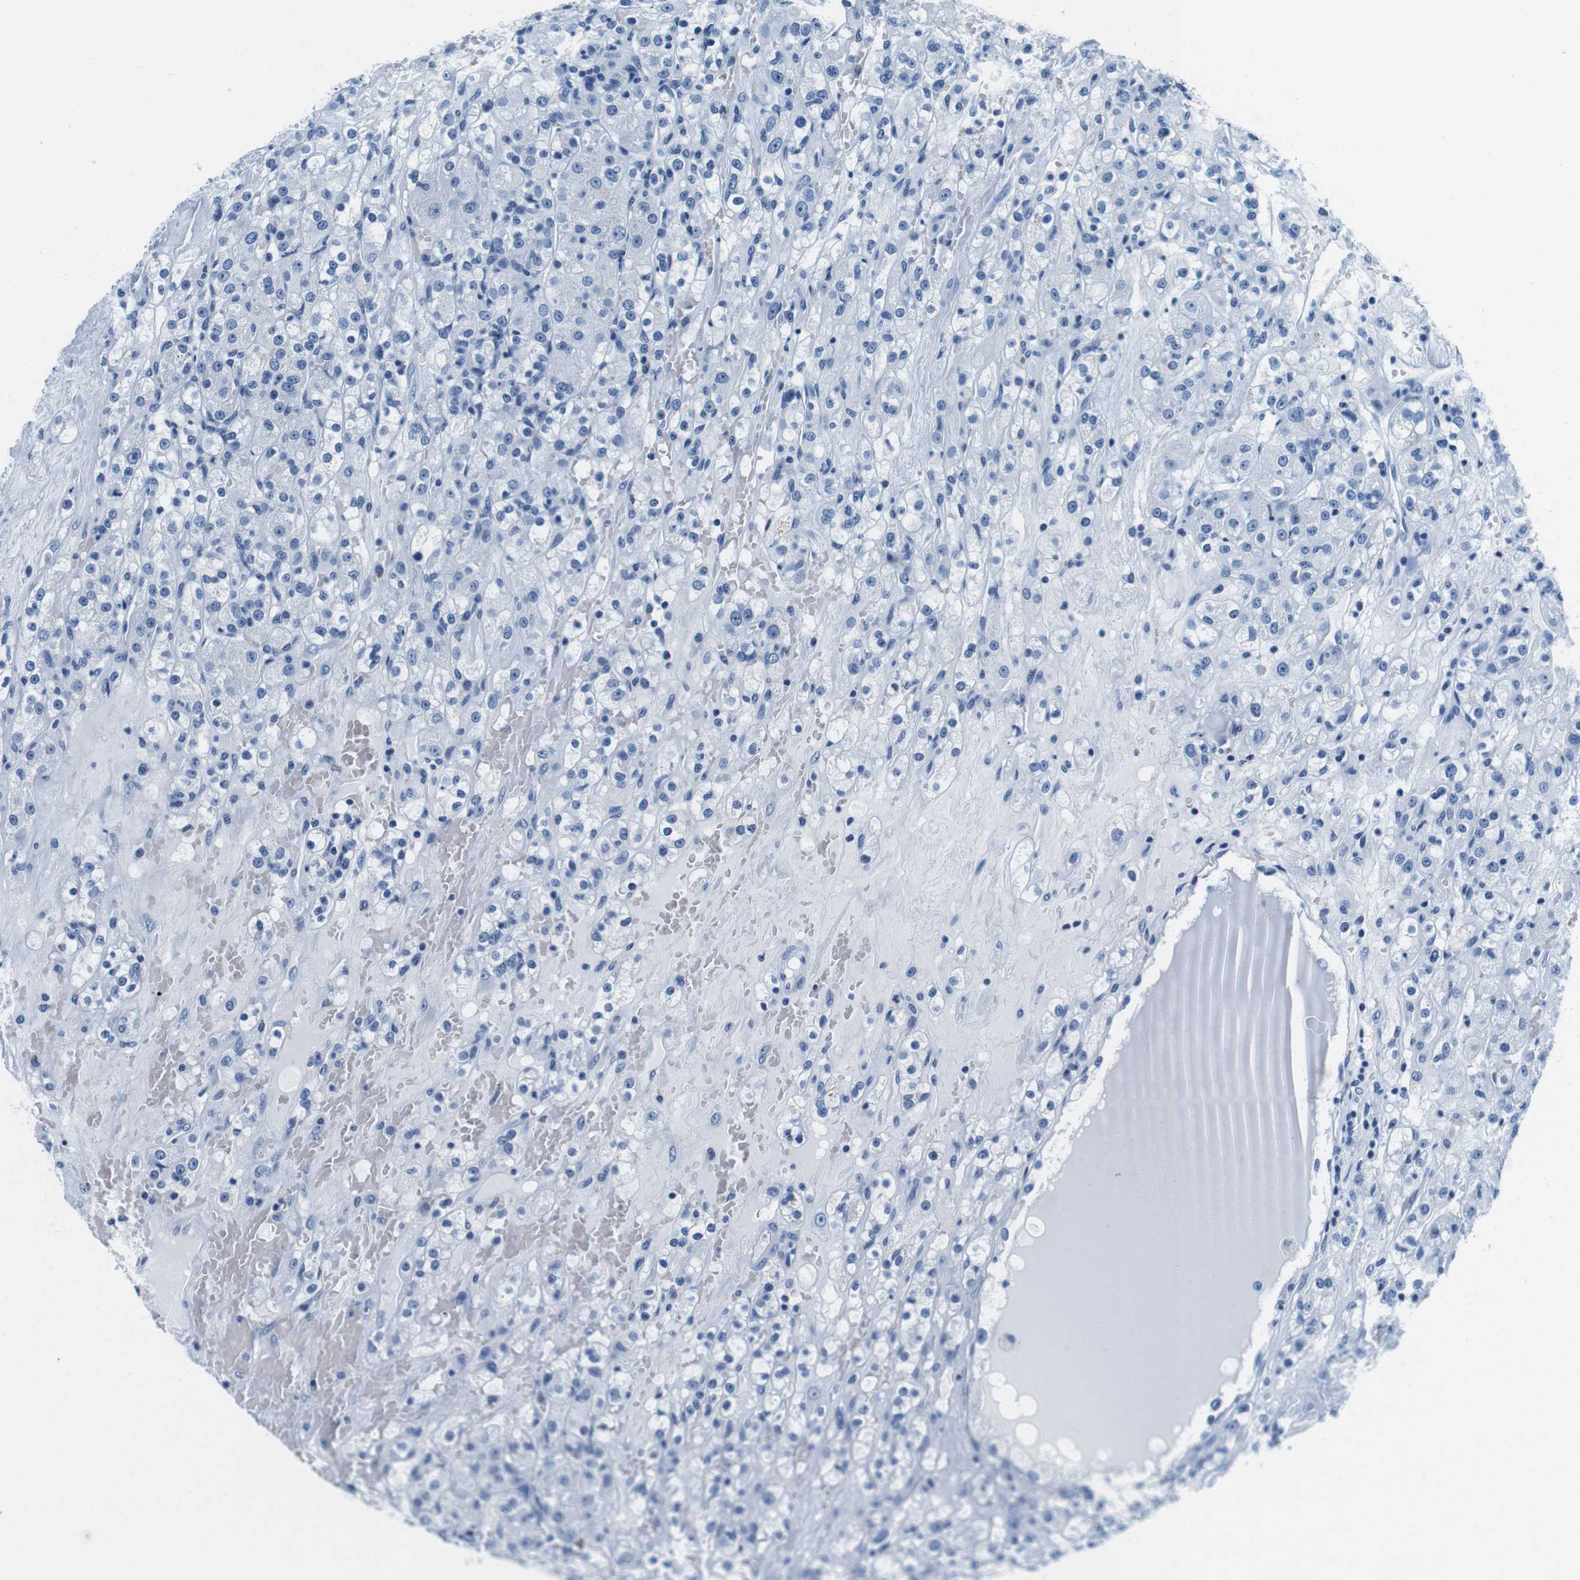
{"staining": {"intensity": "negative", "quantity": "none", "location": "none"}, "tissue": "renal cancer", "cell_type": "Tumor cells", "image_type": "cancer", "snomed": [{"axis": "morphology", "description": "Normal tissue, NOS"}, {"axis": "morphology", "description": "Adenocarcinoma, NOS"}, {"axis": "topography", "description": "Kidney"}], "caption": "Image shows no significant protein expression in tumor cells of renal cancer (adenocarcinoma).", "gene": "ELANE", "patient": {"sex": "male", "age": 61}}